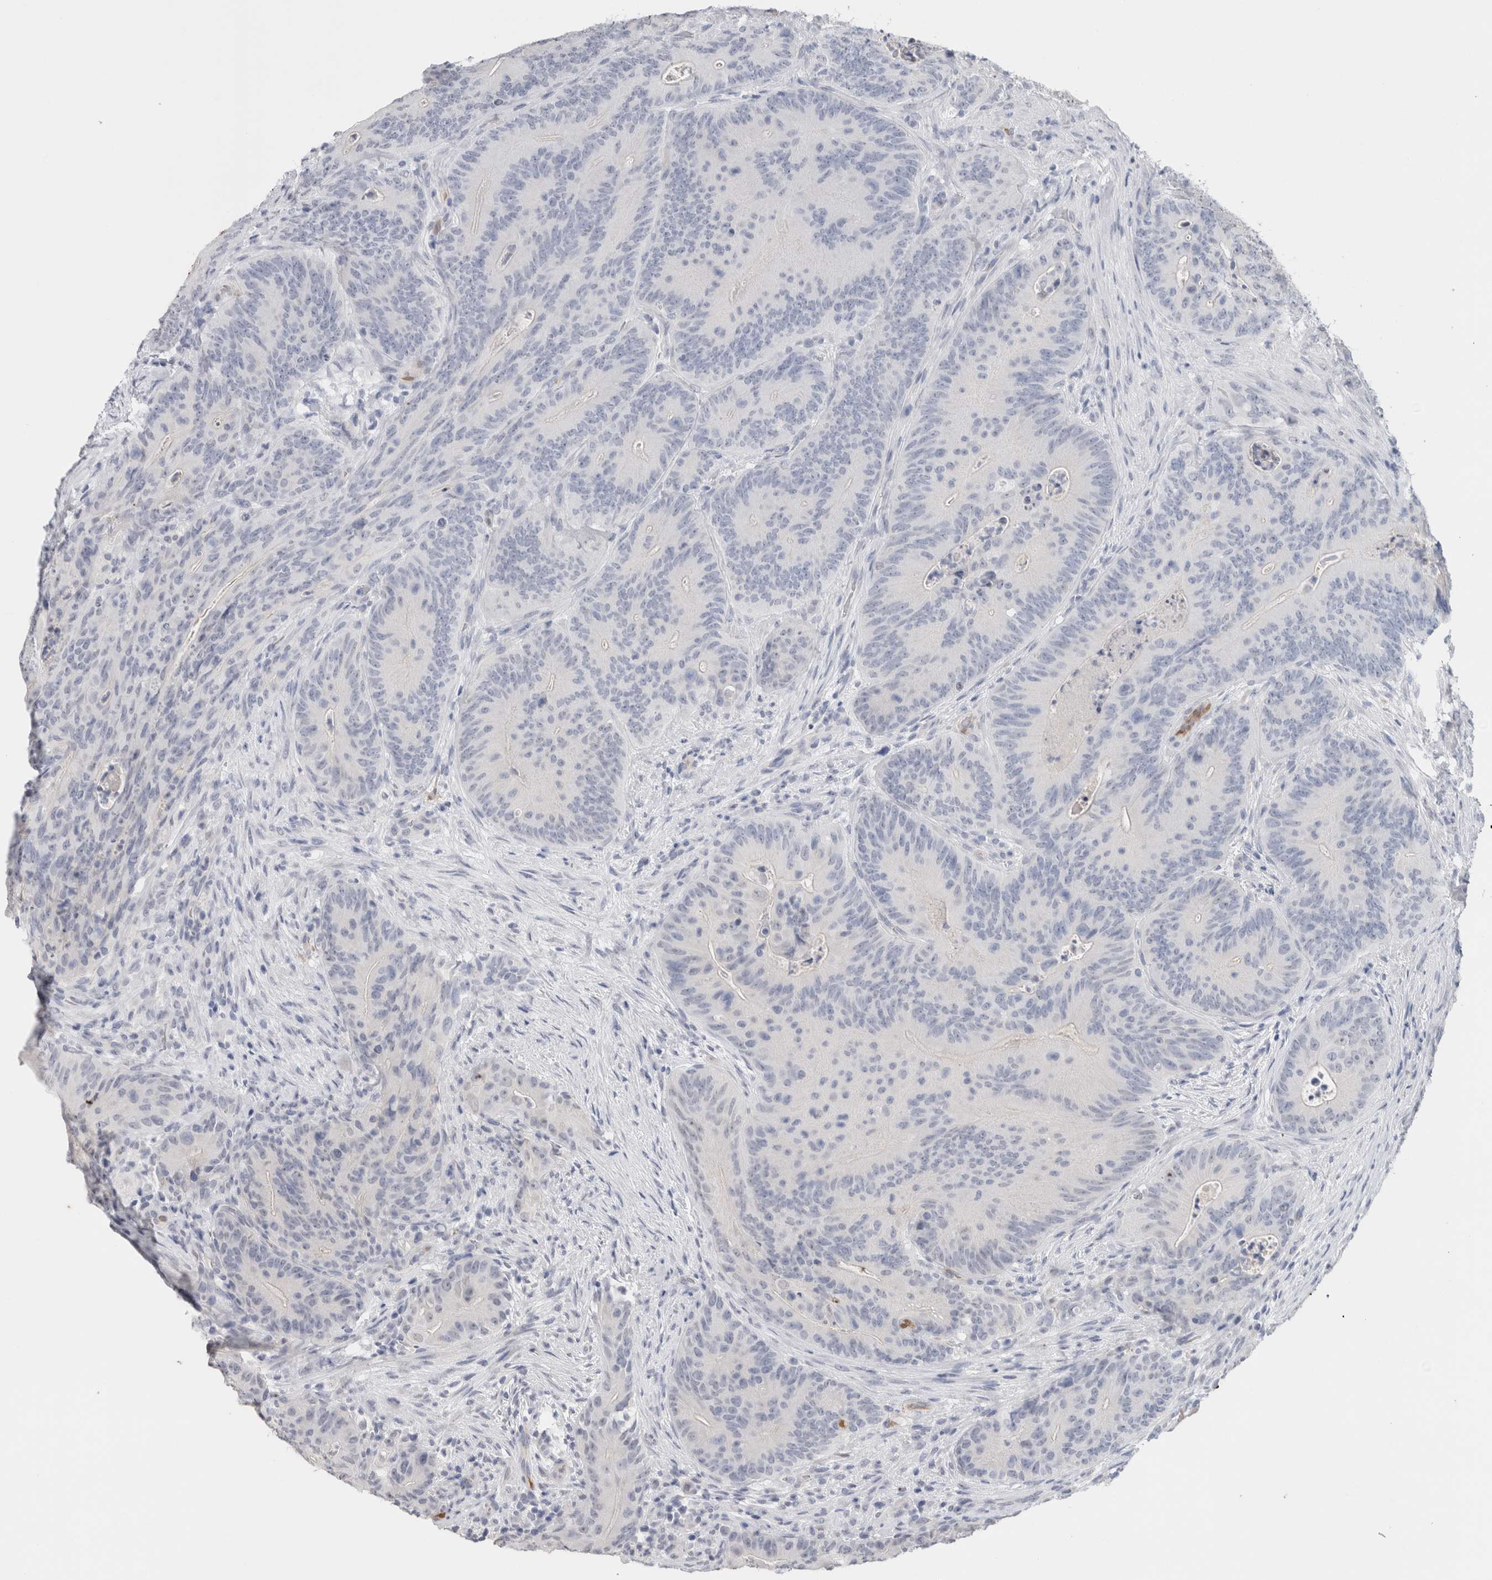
{"staining": {"intensity": "negative", "quantity": "none", "location": "none"}, "tissue": "colorectal cancer", "cell_type": "Tumor cells", "image_type": "cancer", "snomed": [{"axis": "morphology", "description": "Normal tissue, NOS"}, {"axis": "topography", "description": "Colon"}], "caption": "Colorectal cancer stained for a protein using IHC demonstrates no expression tumor cells.", "gene": "FABP4", "patient": {"sex": "female", "age": 82}}